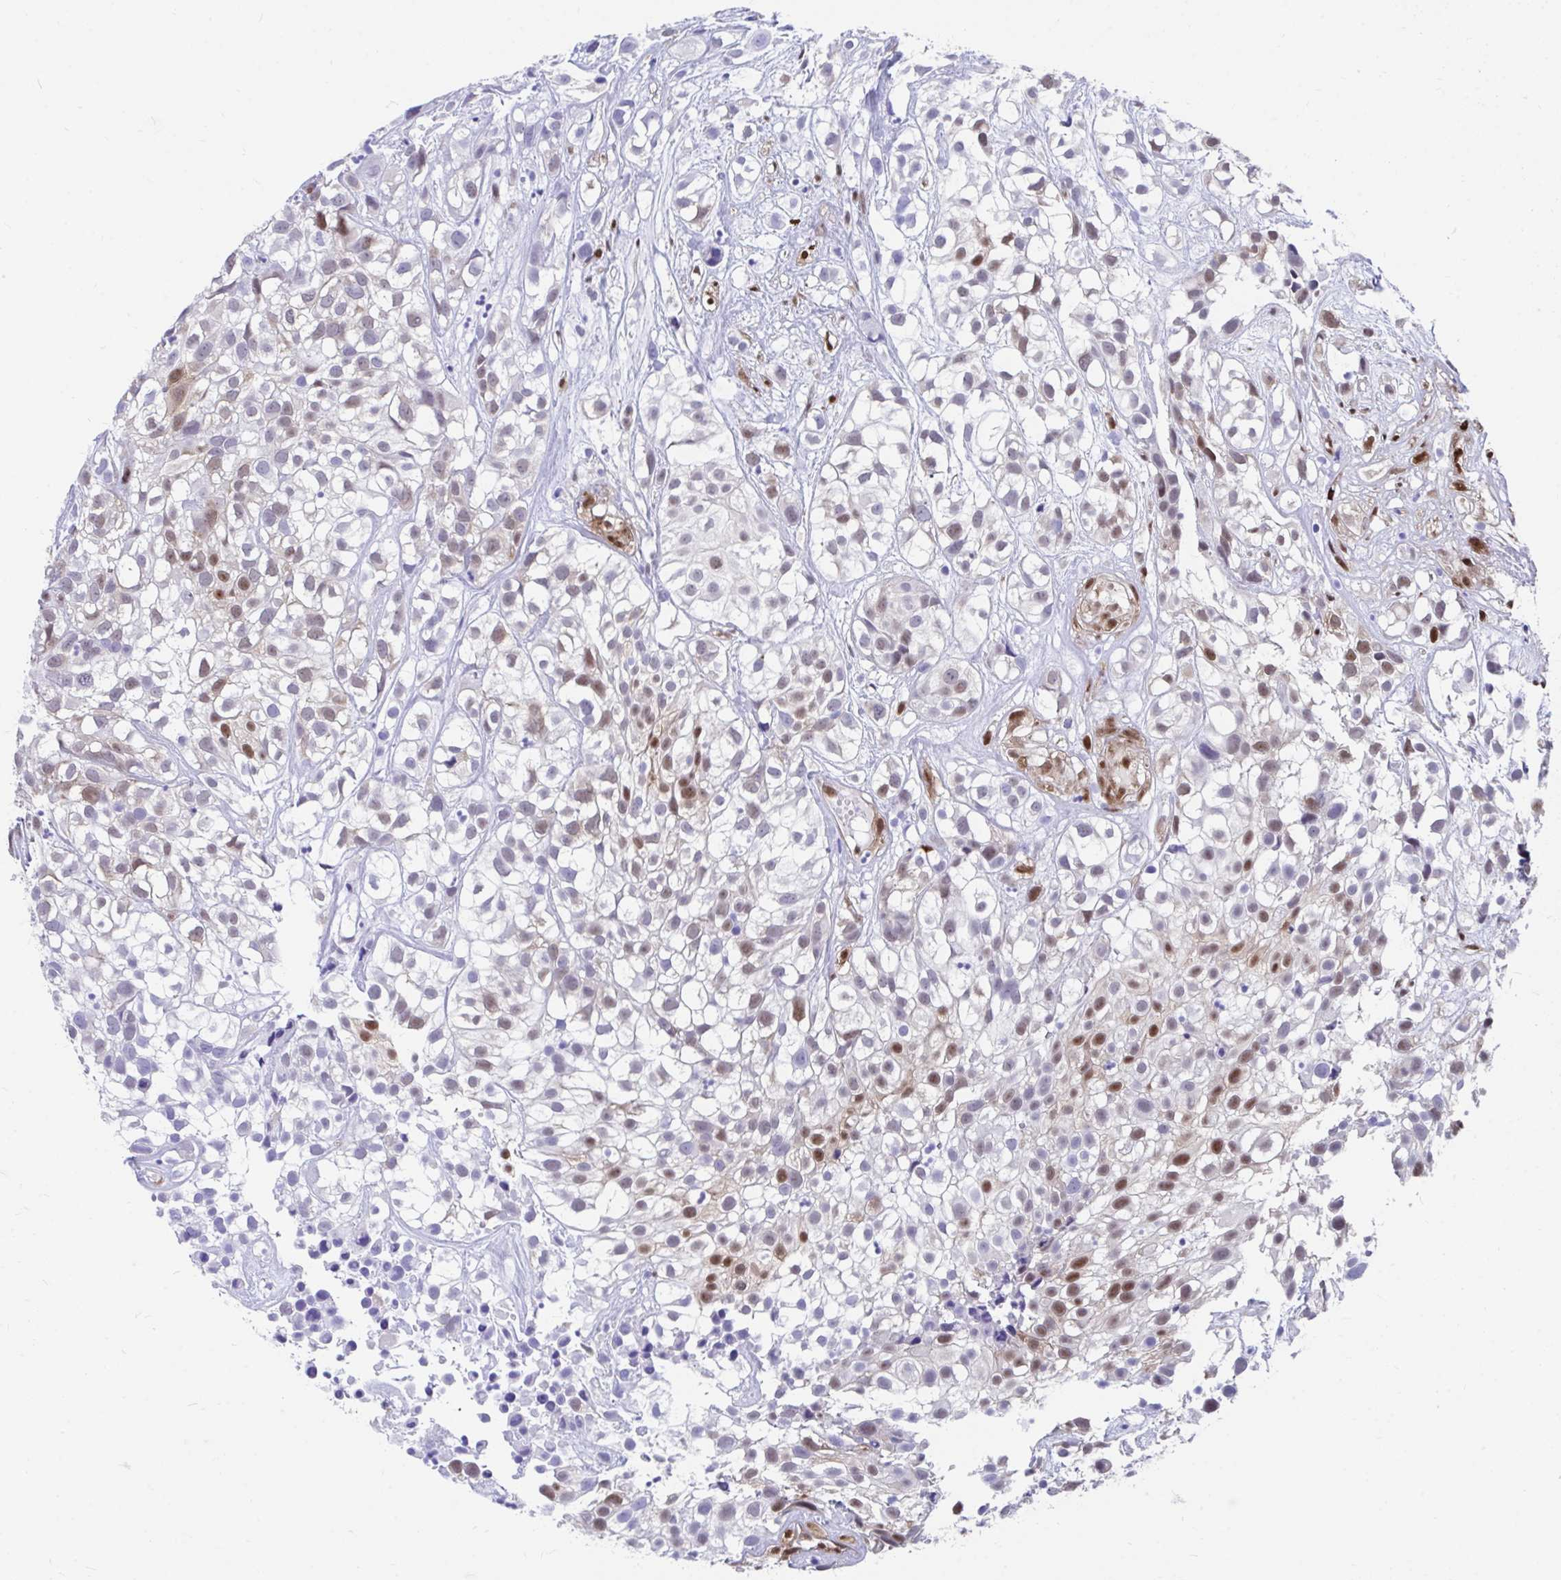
{"staining": {"intensity": "moderate", "quantity": "<25%", "location": "nuclear"}, "tissue": "urothelial cancer", "cell_type": "Tumor cells", "image_type": "cancer", "snomed": [{"axis": "morphology", "description": "Urothelial carcinoma, High grade"}, {"axis": "topography", "description": "Urinary bladder"}], "caption": "A brown stain highlights moderate nuclear positivity of a protein in urothelial carcinoma (high-grade) tumor cells.", "gene": "RBPMS", "patient": {"sex": "male", "age": 56}}